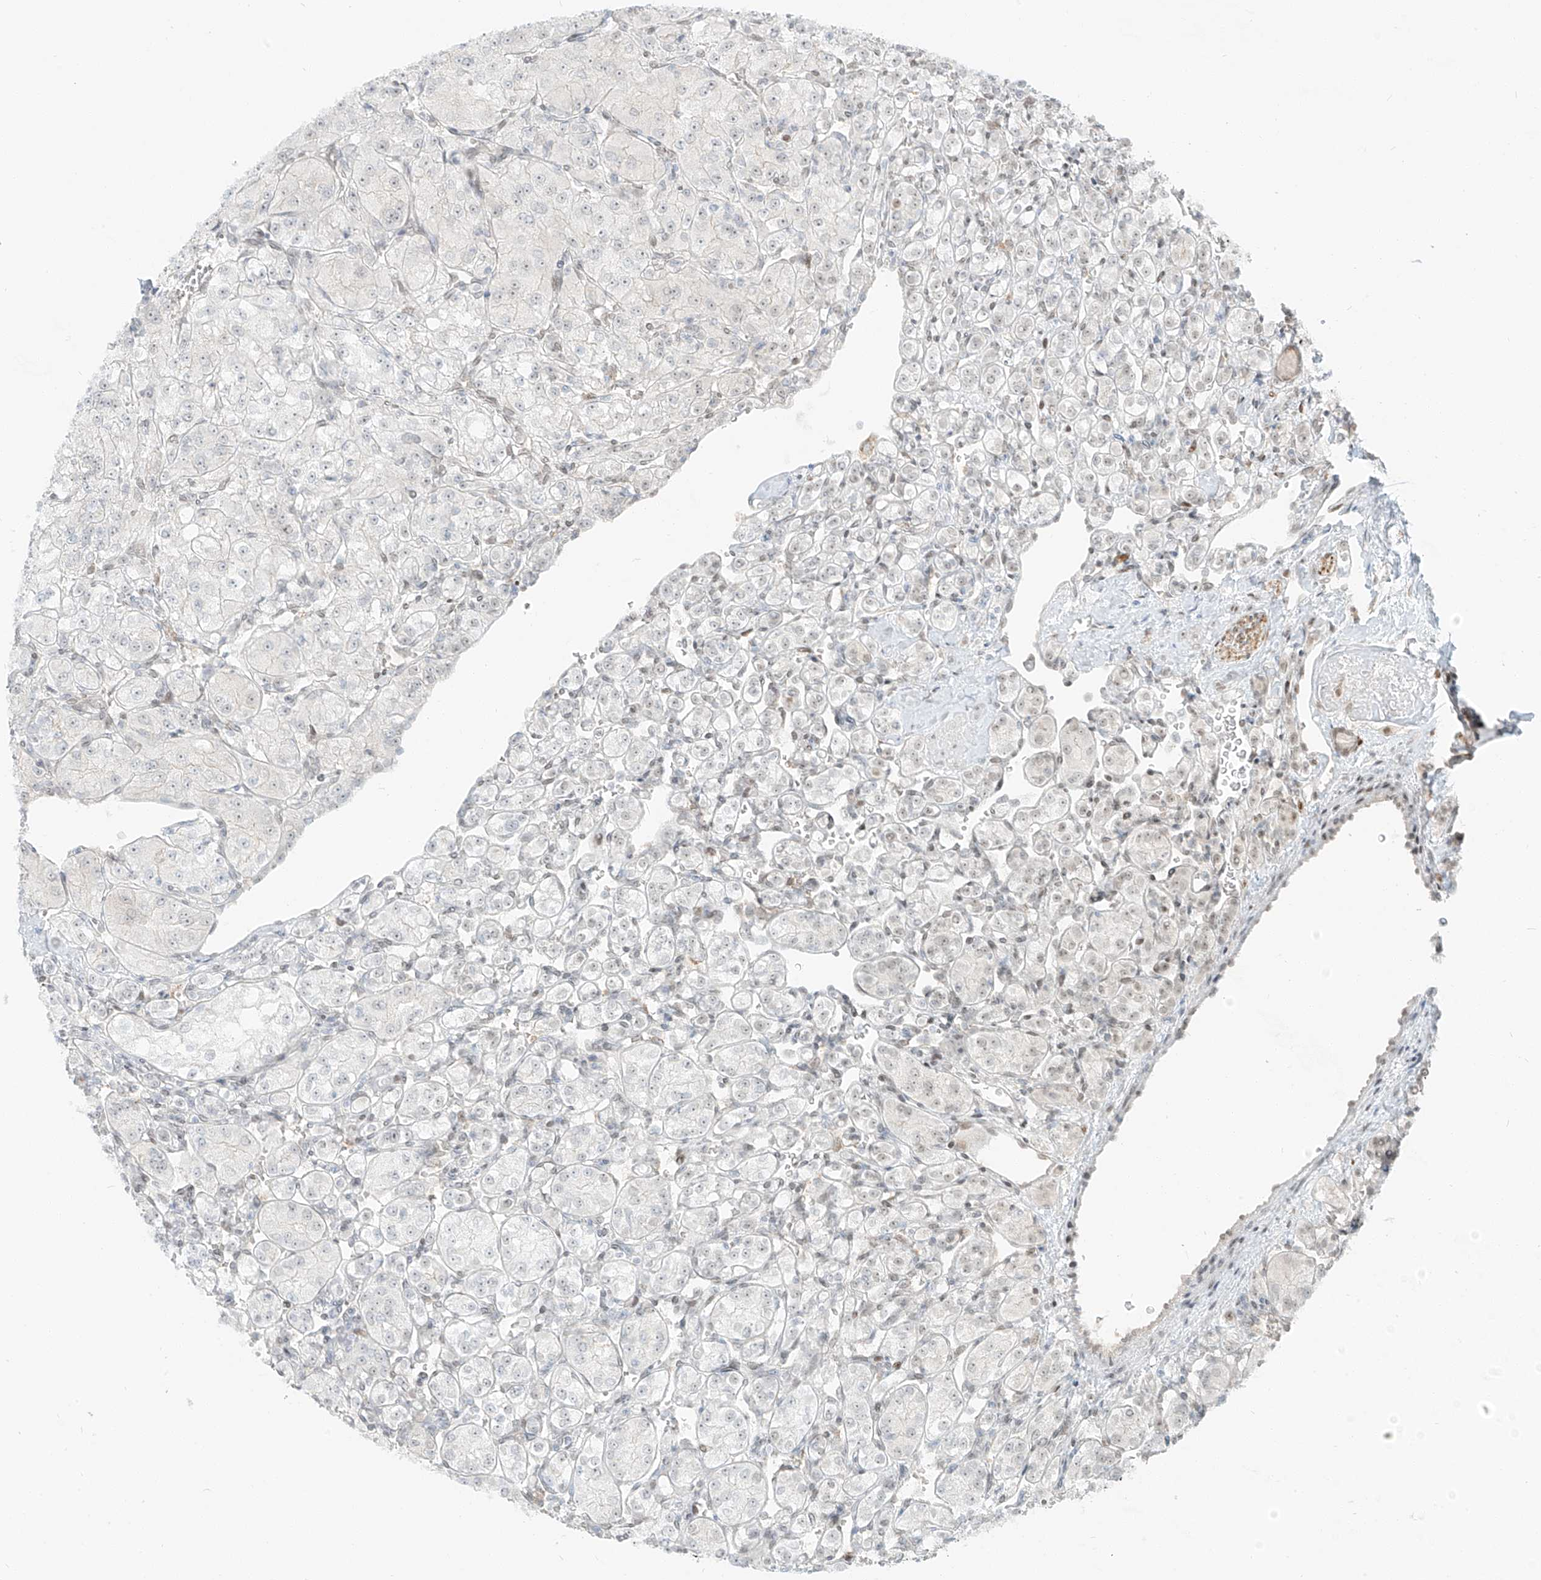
{"staining": {"intensity": "negative", "quantity": "none", "location": "none"}, "tissue": "renal cancer", "cell_type": "Tumor cells", "image_type": "cancer", "snomed": [{"axis": "morphology", "description": "Adenocarcinoma, NOS"}, {"axis": "topography", "description": "Kidney"}], "caption": "High power microscopy histopathology image of an immunohistochemistry image of renal cancer, revealing no significant staining in tumor cells.", "gene": "ZNF774", "patient": {"sex": "male", "age": 77}}